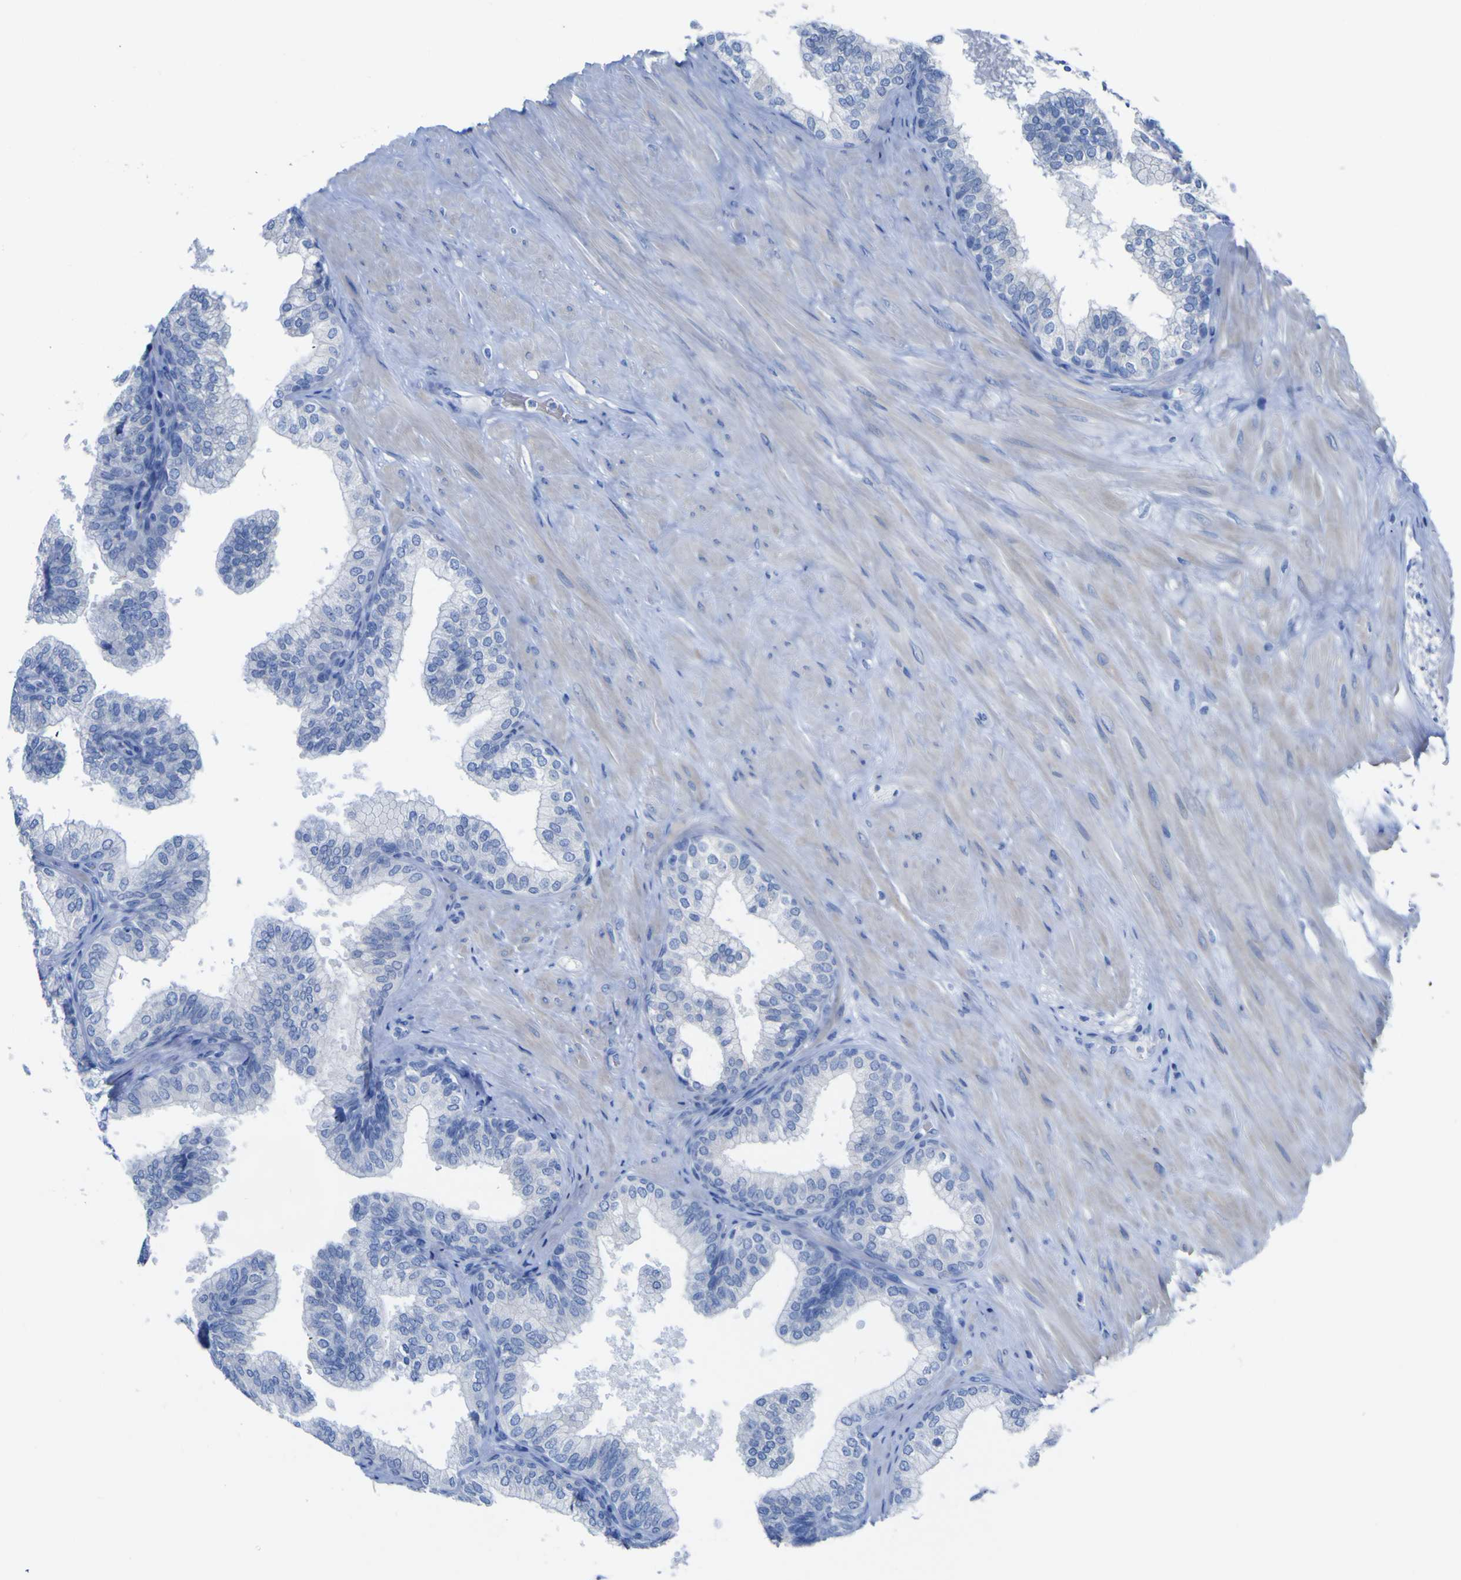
{"staining": {"intensity": "negative", "quantity": "none", "location": "none"}, "tissue": "prostate", "cell_type": "Glandular cells", "image_type": "normal", "snomed": [{"axis": "morphology", "description": "Normal tissue, NOS"}, {"axis": "topography", "description": "Prostate"}], "caption": "The micrograph demonstrates no significant expression in glandular cells of prostate.", "gene": "GCM1", "patient": {"sex": "male", "age": 60}}